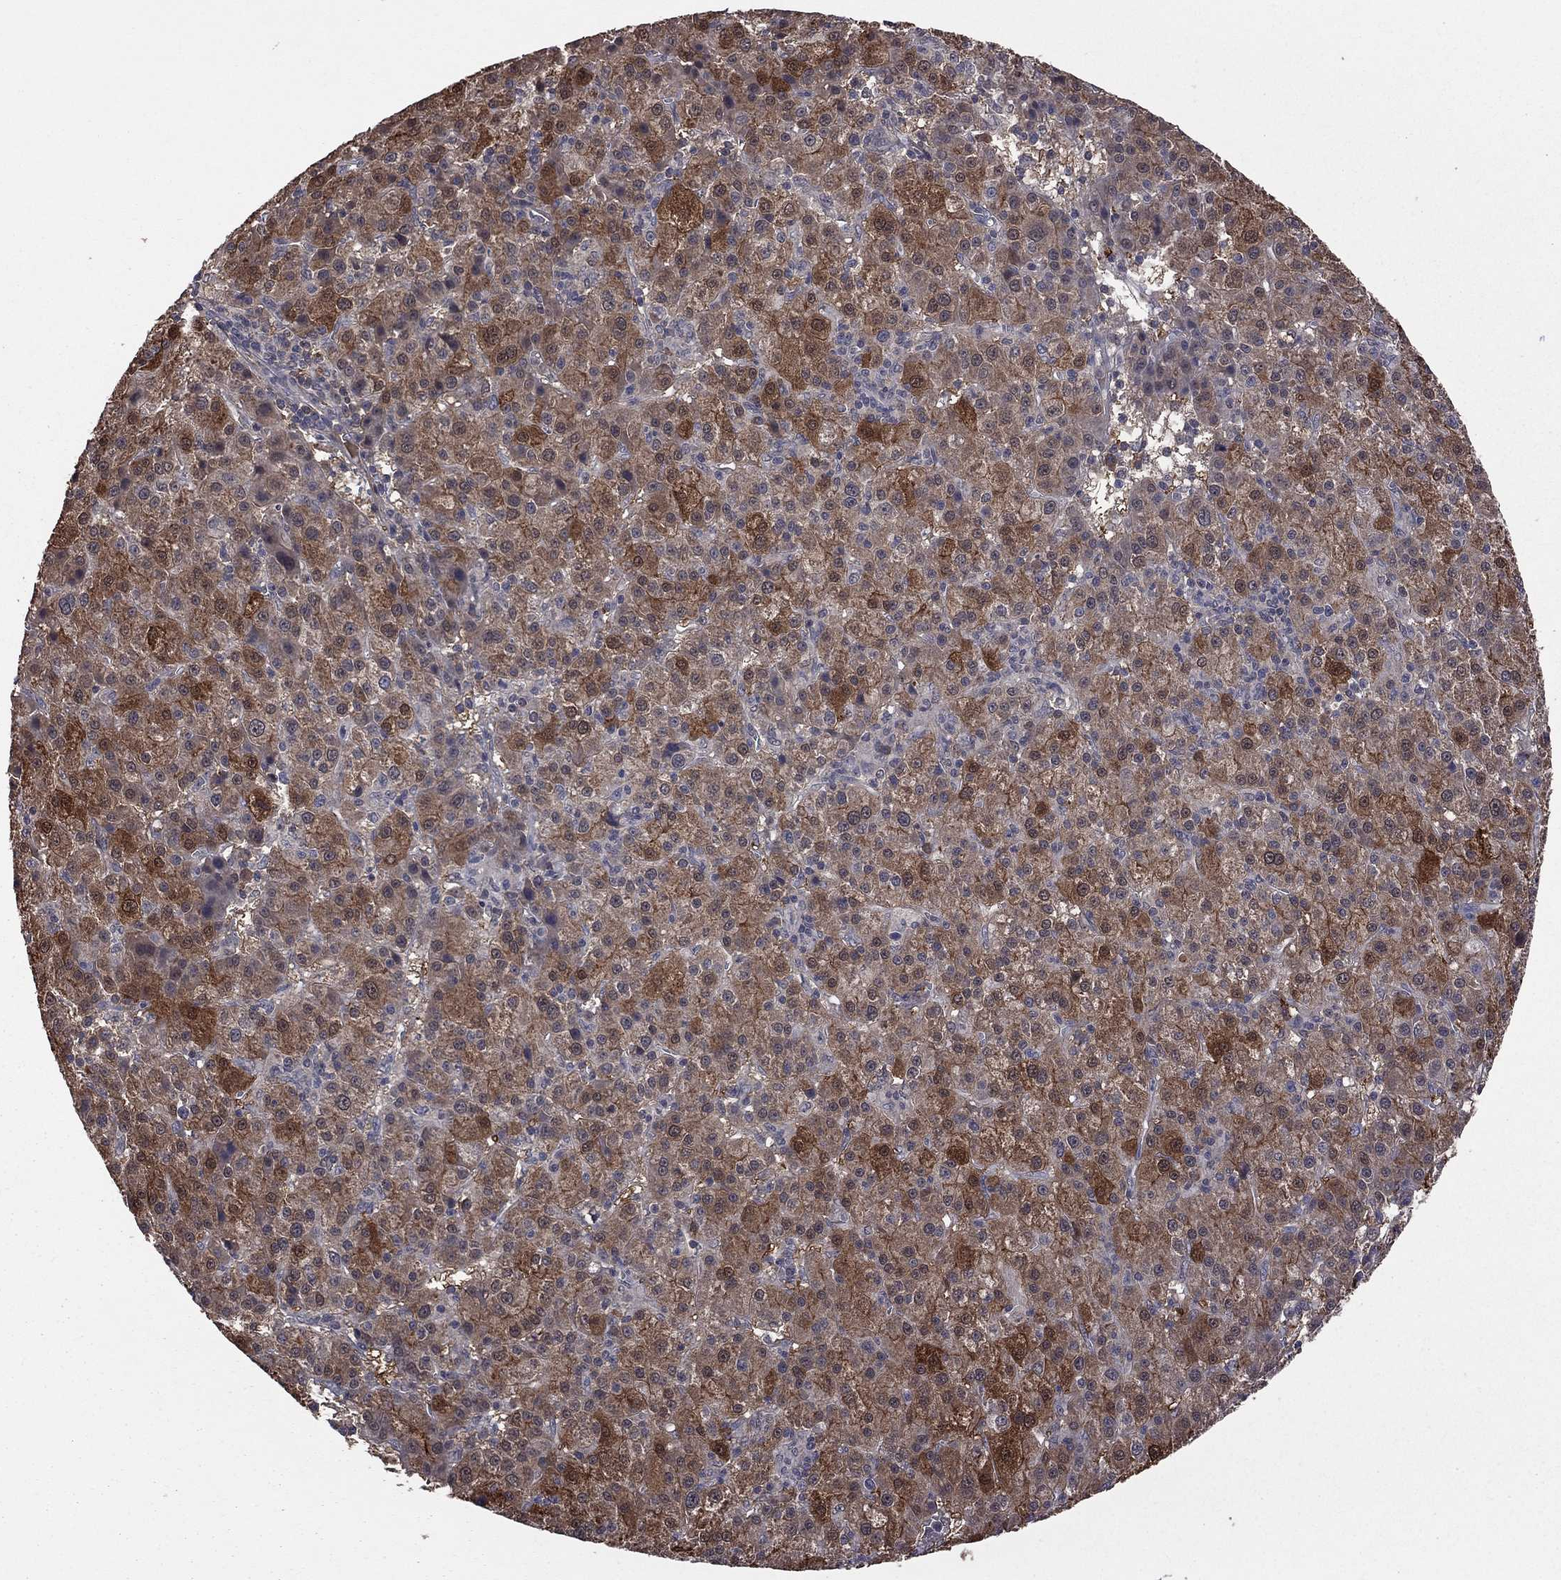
{"staining": {"intensity": "strong", "quantity": "25%-75%", "location": "cytoplasmic/membranous"}, "tissue": "liver cancer", "cell_type": "Tumor cells", "image_type": "cancer", "snomed": [{"axis": "morphology", "description": "Carcinoma, Hepatocellular, NOS"}, {"axis": "topography", "description": "Liver"}], "caption": "Tumor cells exhibit strong cytoplasmic/membranous expression in approximately 25%-75% of cells in liver cancer (hepatocellular carcinoma).", "gene": "TSNARE1", "patient": {"sex": "female", "age": 60}}